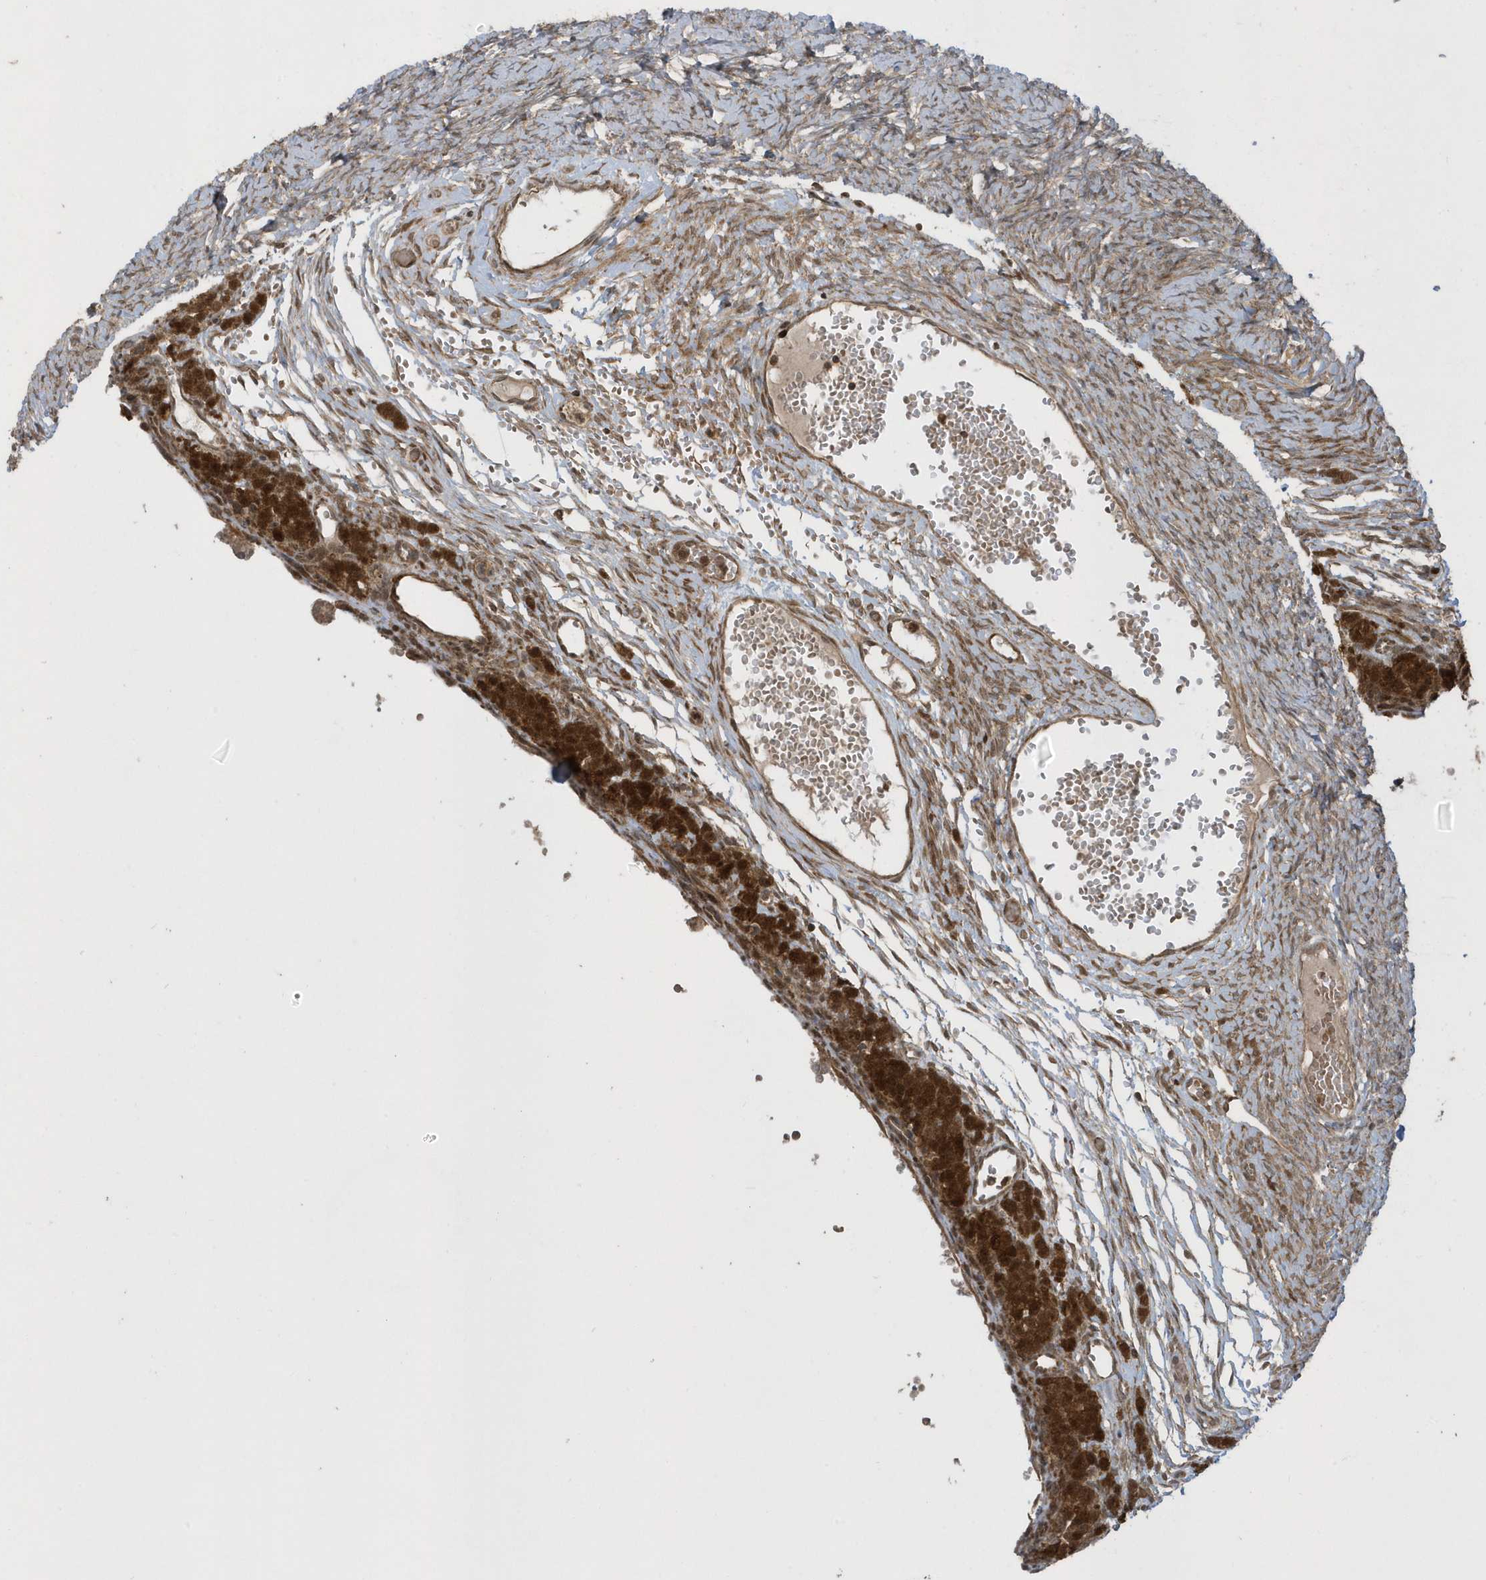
{"staining": {"intensity": "moderate", "quantity": "25%-75%", "location": "cytoplasmic/membranous"}, "tissue": "ovary", "cell_type": "Ovarian stroma cells", "image_type": "normal", "snomed": [{"axis": "morphology", "description": "Adenocarcinoma, NOS"}, {"axis": "topography", "description": "Endometrium"}], "caption": "Brown immunohistochemical staining in normal human ovary displays moderate cytoplasmic/membranous expression in approximately 25%-75% of ovarian stroma cells. (DAB (3,3'-diaminobenzidine) IHC with brightfield microscopy, high magnification).", "gene": "STAMBP", "patient": {"sex": "female", "age": 32}}